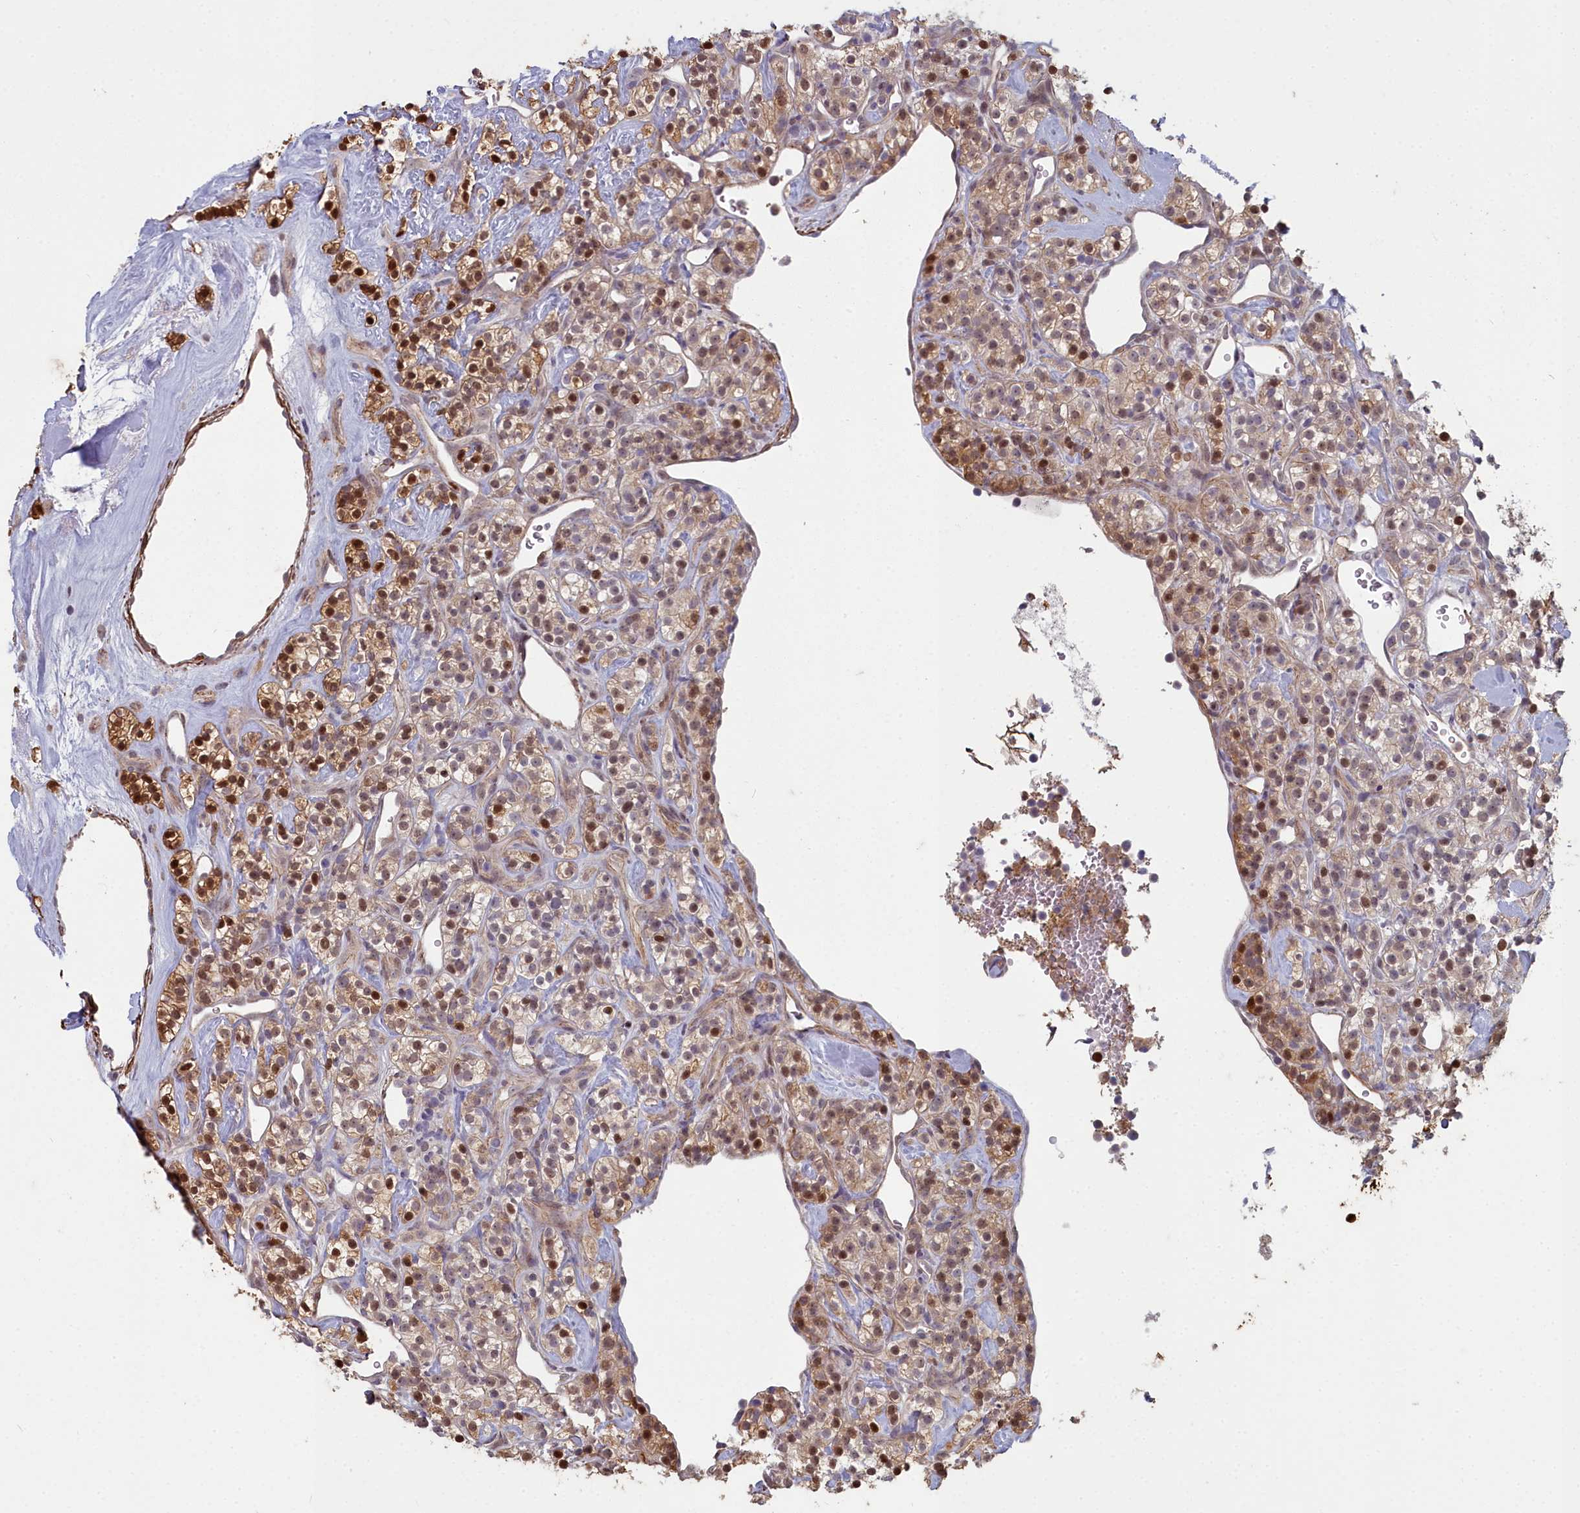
{"staining": {"intensity": "strong", "quantity": "25%-75%", "location": "cytoplasmic/membranous,nuclear"}, "tissue": "renal cancer", "cell_type": "Tumor cells", "image_type": "cancer", "snomed": [{"axis": "morphology", "description": "Adenocarcinoma, NOS"}, {"axis": "topography", "description": "Kidney"}], "caption": "Immunohistochemistry (IHC) histopathology image of neoplastic tissue: human adenocarcinoma (renal) stained using immunohistochemistry displays high levels of strong protein expression localized specifically in the cytoplasmic/membranous and nuclear of tumor cells, appearing as a cytoplasmic/membranous and nuclear brown color.", "gene": "ZNF626", "patient": {"sex": "male", "age": 77}}